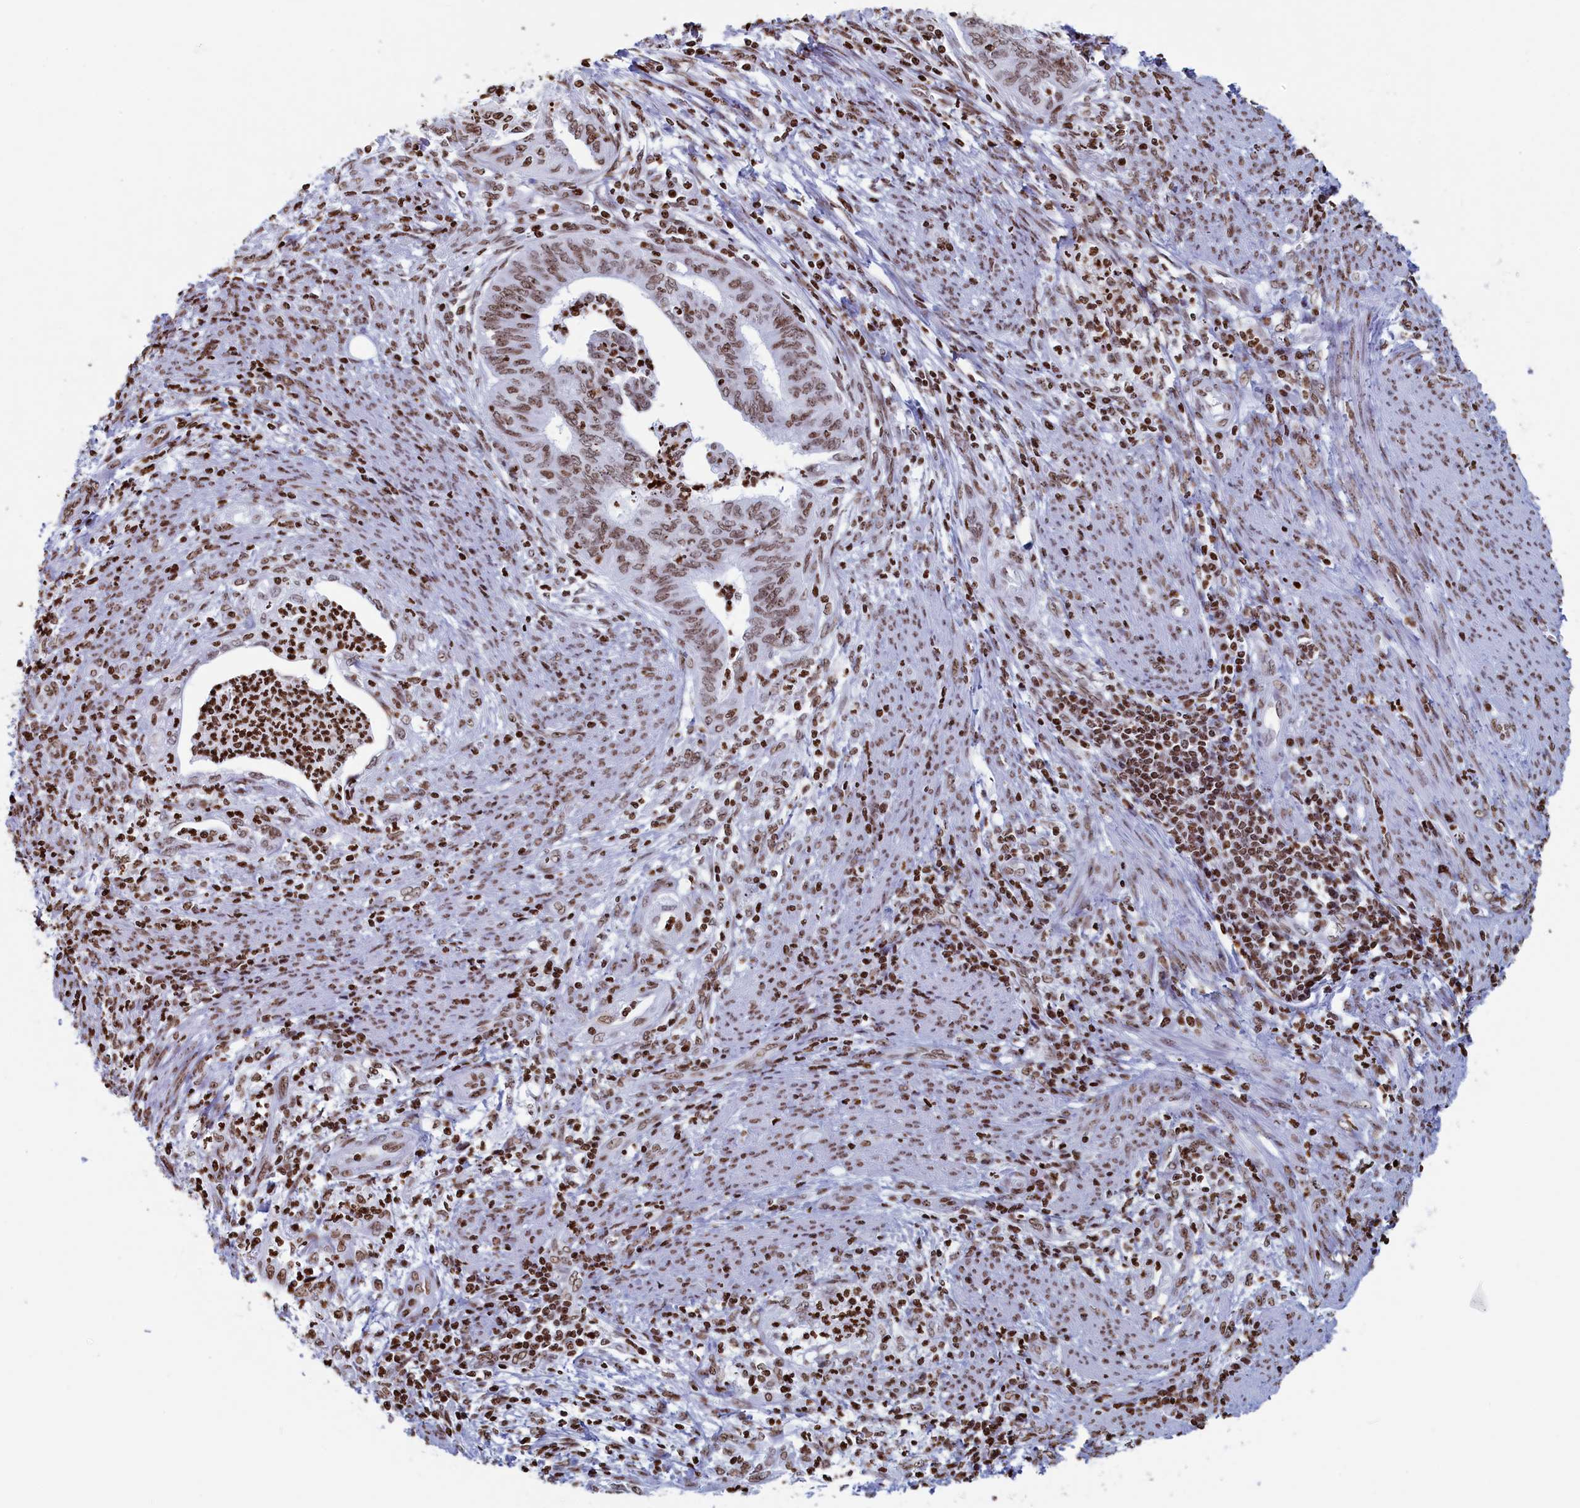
{"staining": {"intensity": "moderate", "quantity": ">75%", "location": "nuclear"}, "tissue": "endometrial cancer", "cell_type": "Tumor cells", "image_type": "cancer", "snomed": [{"axis": "morphology", "description": "Adenocarcinoma, NOS"}, {"axis": "topography", "description": "Endometrium"}], "caption": "Immunohistochemical staining of endometrial cancer shows medium levels of moderate nuclear protein positivity in about >75% of tumor cells.", "gene": "APOBEC3A", "patient": {"sex": "female", "age": 68}}